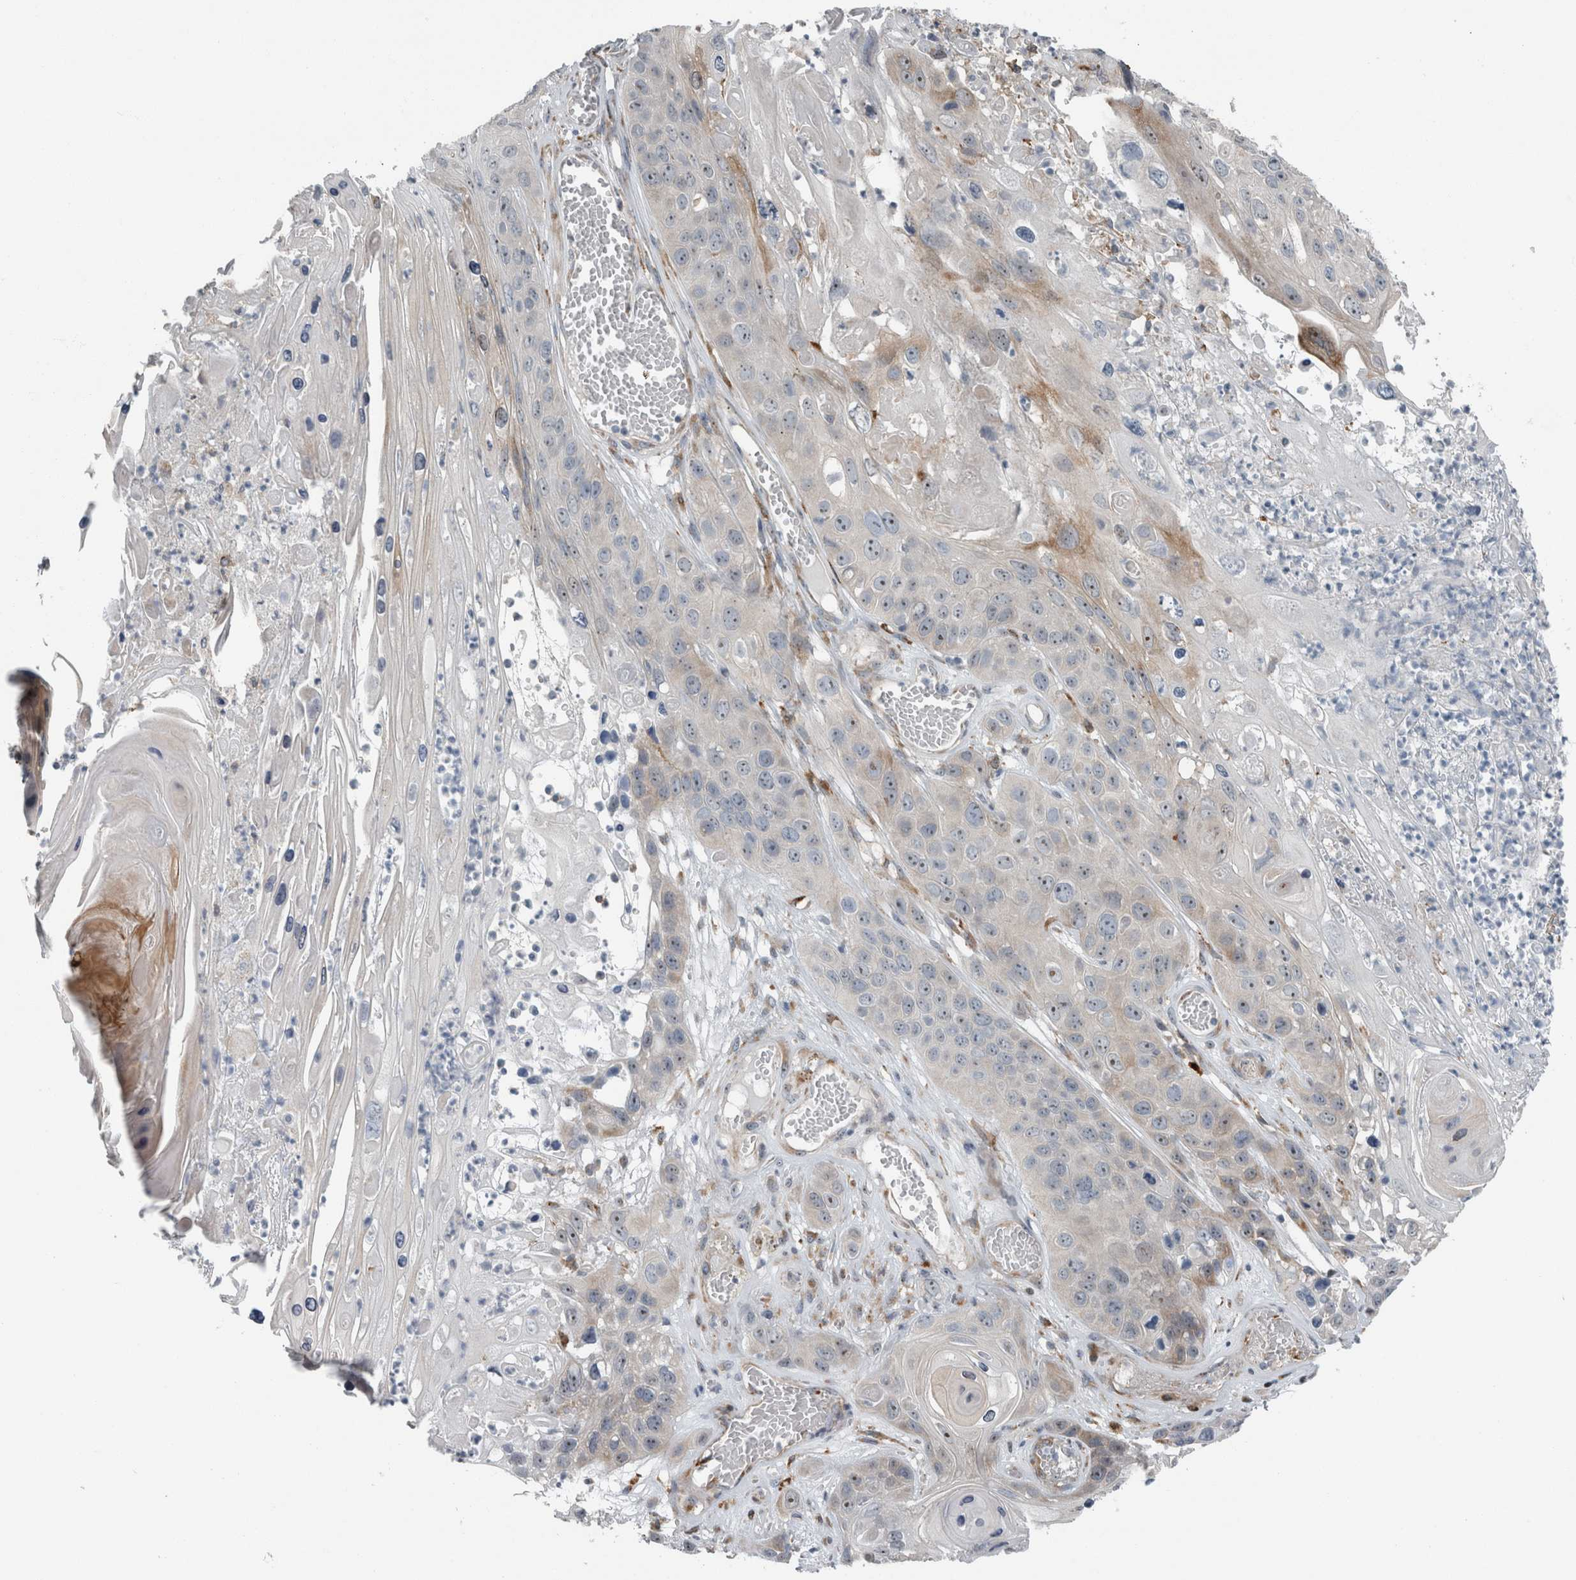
{"staining": {"intensity": "negative", "quantity": "none", "location": "none"}, "tissue": "skin cancer", "cell_type": "Tumor cells", "image_type": "cancer", "snomed": [{"axis": "morphology", "description": "Squamous cell carcinoma, NOS"}, {"axis": "topography", "description": "Skin"}], "caption": "Tumor cells are negative for brown protein staining in skin cancer (squamous cell carcinoma).", "gene": "USP25", "patient": {"sex": "male", "age": 55}}